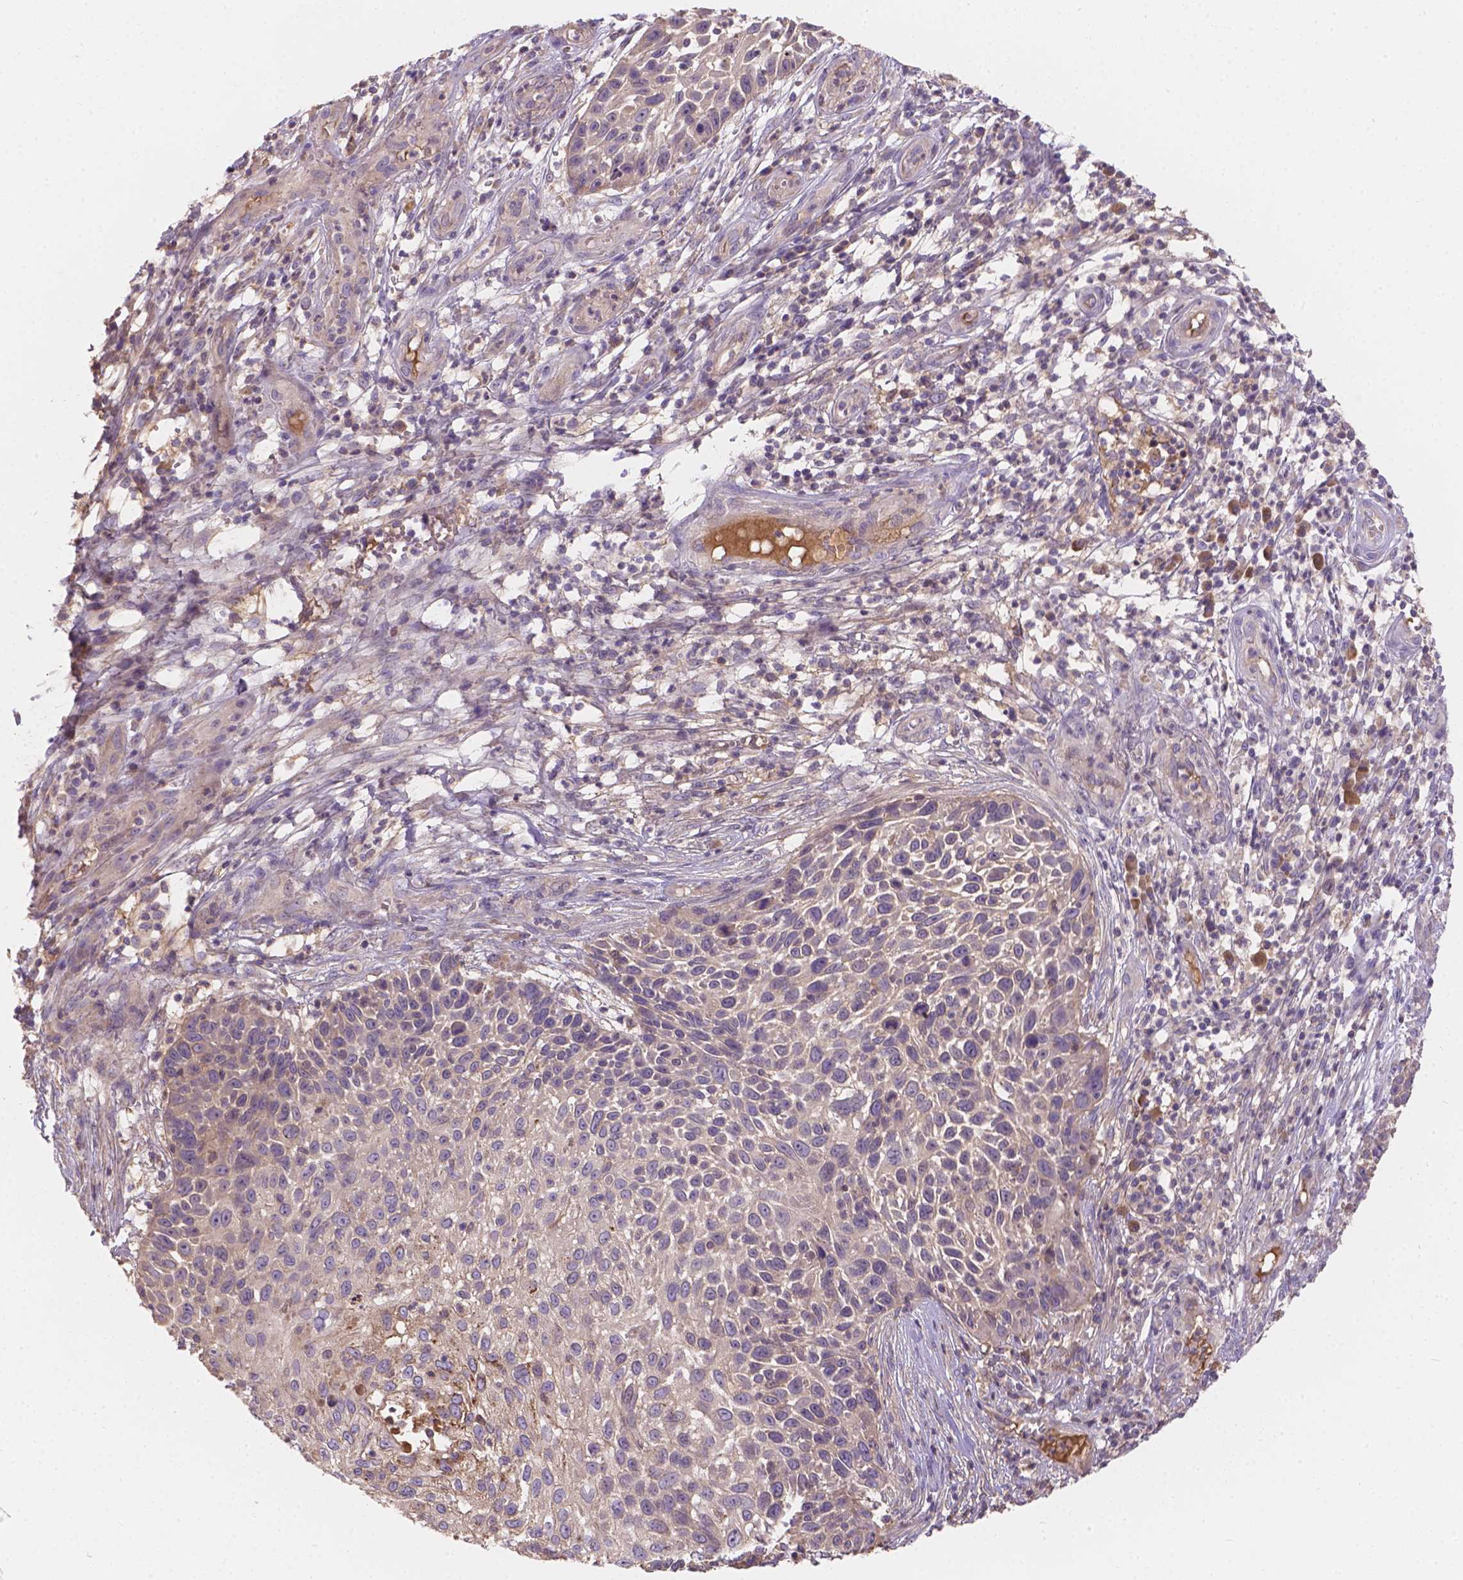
{"staining": {"intensity": "moderate", "quantity": "<25%", "location": "cytoplasmic/membranous"}, "tissue": "skin cancer", "cell_type": "Tumor cells", "image_type": "cancer", "snomed": [{"axis": "morphology", "description": "Squamous cell carcinoma, NOS"}, {"axis": "topography", "description": "Skin"}], "caption": "This micrograph demonstrates squamous cell carcinoma (skin) stained with immunohistochemistry (IHC) to label a protein in brown. The cytoplasmic/membranous of tumor cells show moderate positivity for the protein. Nuclei are counter-stained blue.", "gene": "CDK10", "patient": {"sex": "male", "age": 92}}